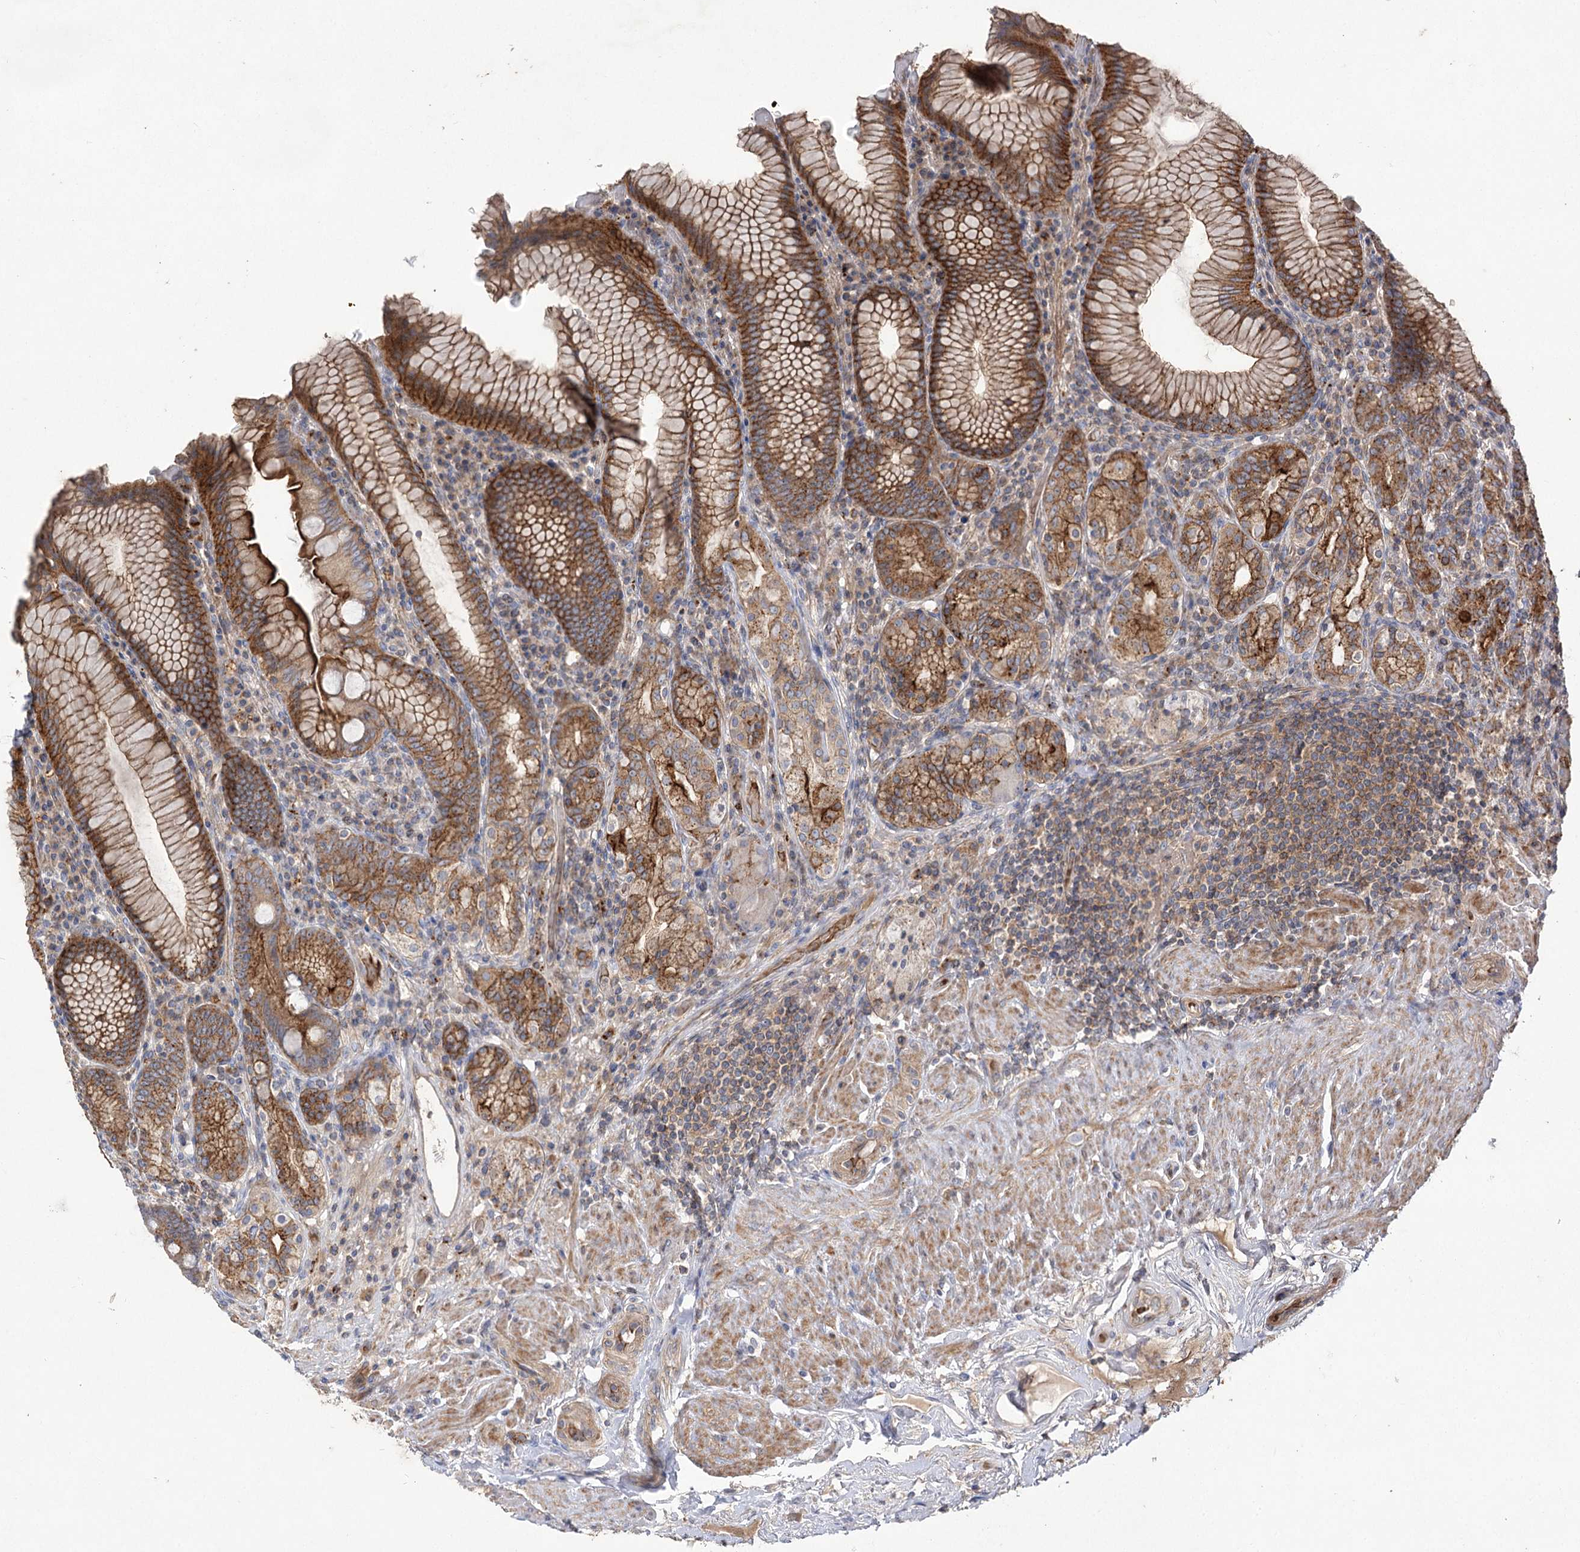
{"staining": {"intensity": "strong", "quantity": "25%-75%", "location": "cytoplasmic/membranous"}, "tissue": "stomach", "cell_type": "Glandular cells", "image_type": "normal", "snomed": [{"axis": "morphology", "description": "Normal tissue, NOS"}, {"axis": "topography", "description": "Stomach, upper"}, {"axis": "topography", "description": "Stomach, lower"}], "caption": "Immunohistochemistry (IHC) photomicrograph of benign human stomach stained for a protein (brown), which shows high levels of strong cytoplasmic/membranous expression in about 25%-75% of glandular cells.", "gene": "KIAA0825", "patient": {"sex": "female", "age": 76}}